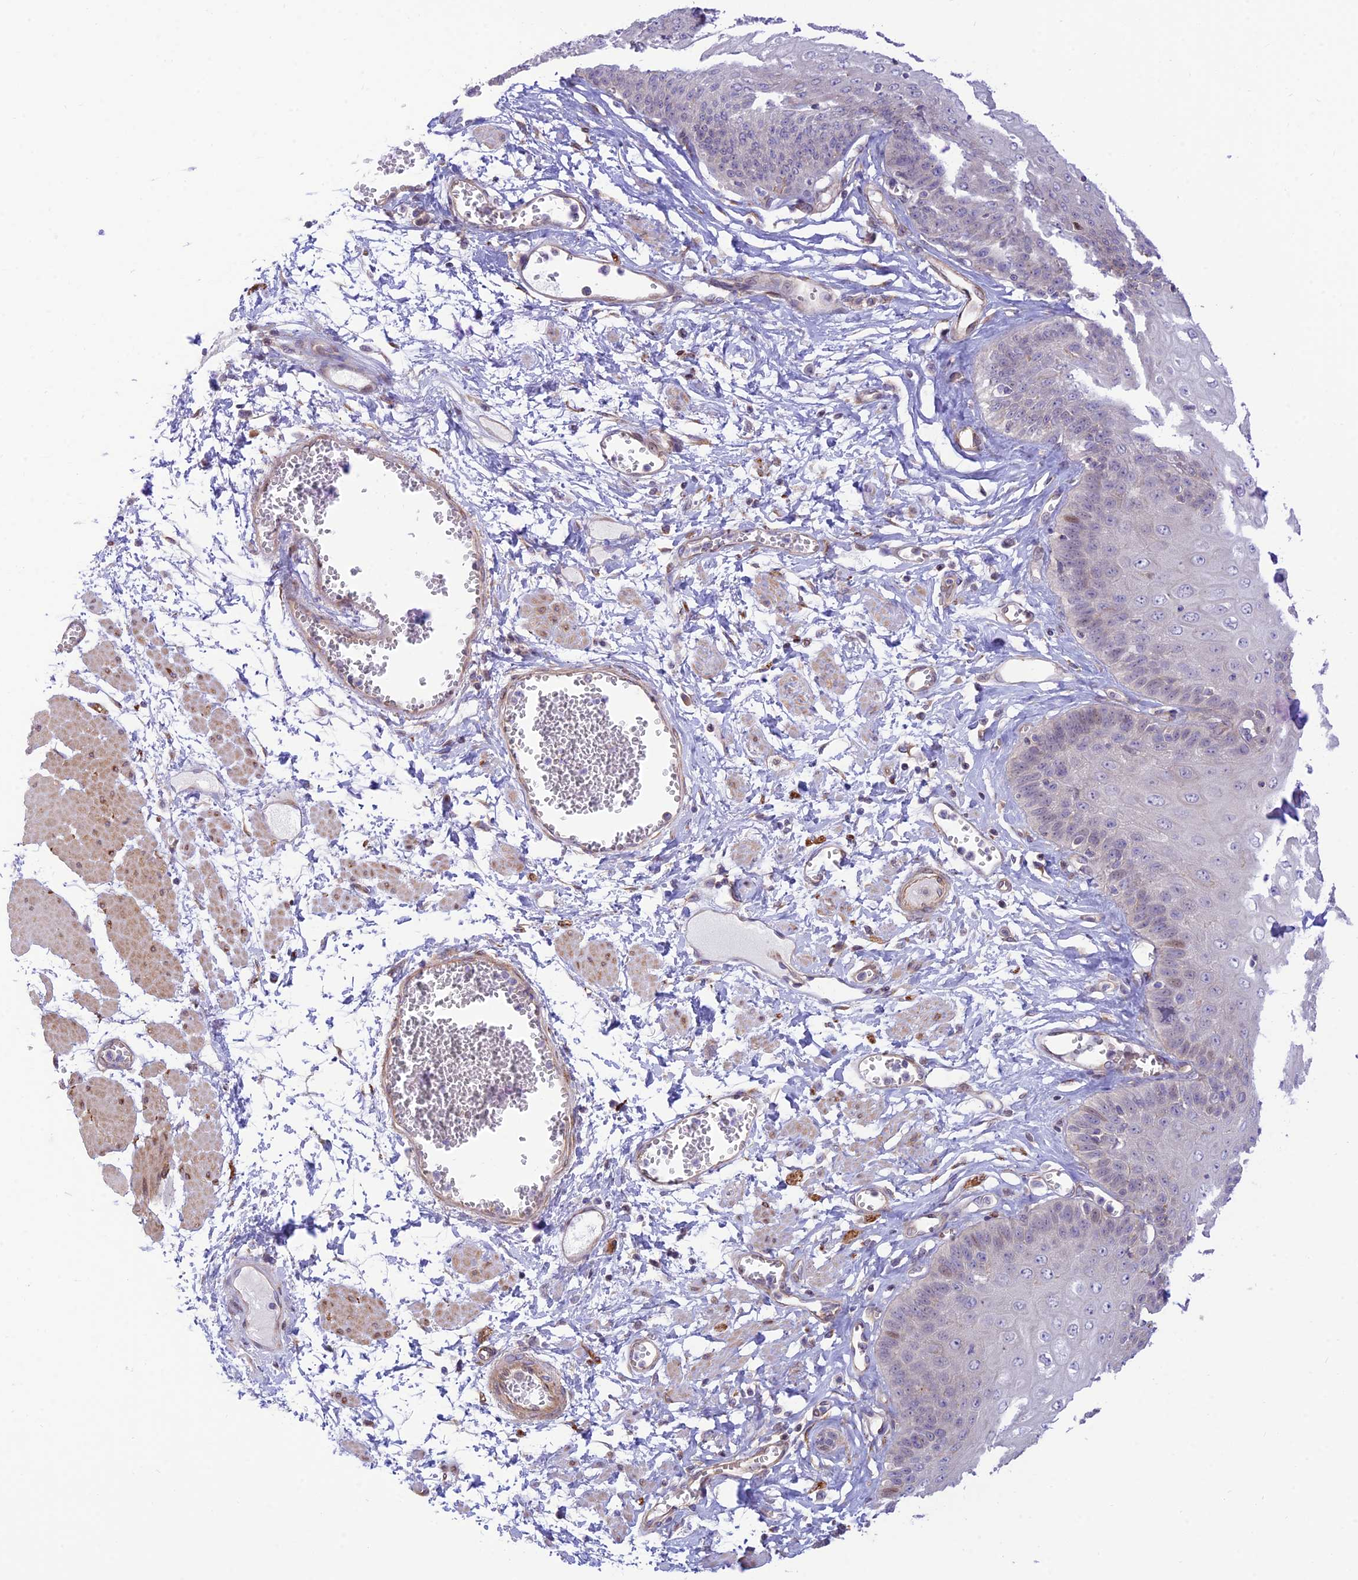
{"staining": {"intensity": "negative", "quantity": "none", "location": "none"}, "tissue": "esophagus", "cell_type": "Squamous epithelial cells", "image_type": "normal", "snomed": [{"axis": "morphology", "description": "Normal tissue, NOS"}, {"axis": "topography", "description": "Esophagus"}], "caption": "Squamous epithelial cells show no significant protein expression in normal esophagus. Nuclei are stained in blue.", "gene": "KCNAB1", "patient": {"sex": "male", "age": 60}}